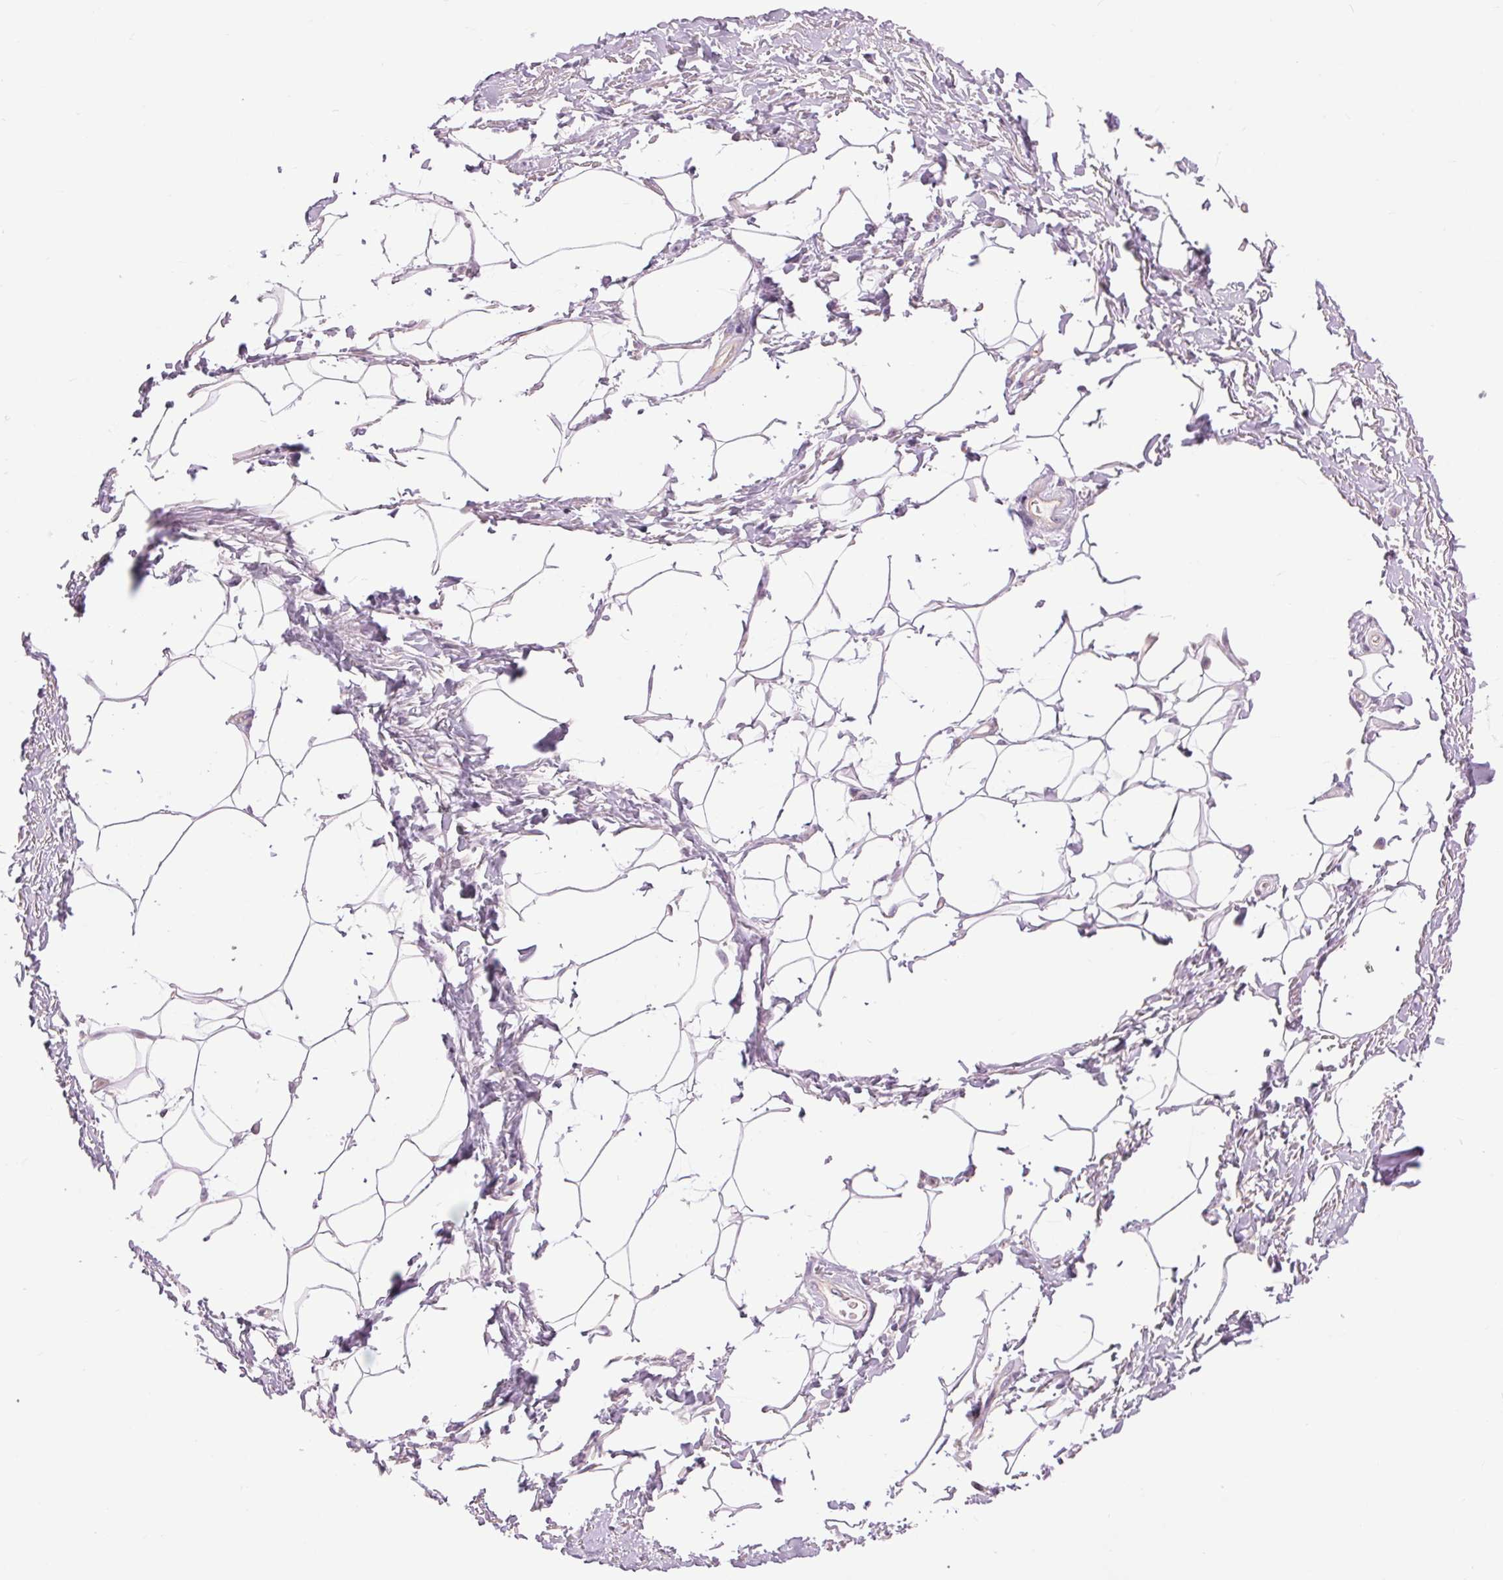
{"staining": {"intensity": "negative", "quantity": "none", "location": "none"}, "tissue": "adipose tissue", "cell_type": "Adipocytes", "image_type": "normal", "snomed": [{"axis": "morphology", "description": "Normal tissue, NOS"}, {"axis": "topography", "description": "Peripheral nerve tissue"}], "caption": "A micrograph of human adipose tissue is negative for staining in adipocytes. The staining is performed using DAB (3,3'-diaminobenzidine) brown chromogen with nuclei counter-stained in using hematoxylin.", "gene": "CTNNA3", "patient": {"sex": "male", "age": 51}}